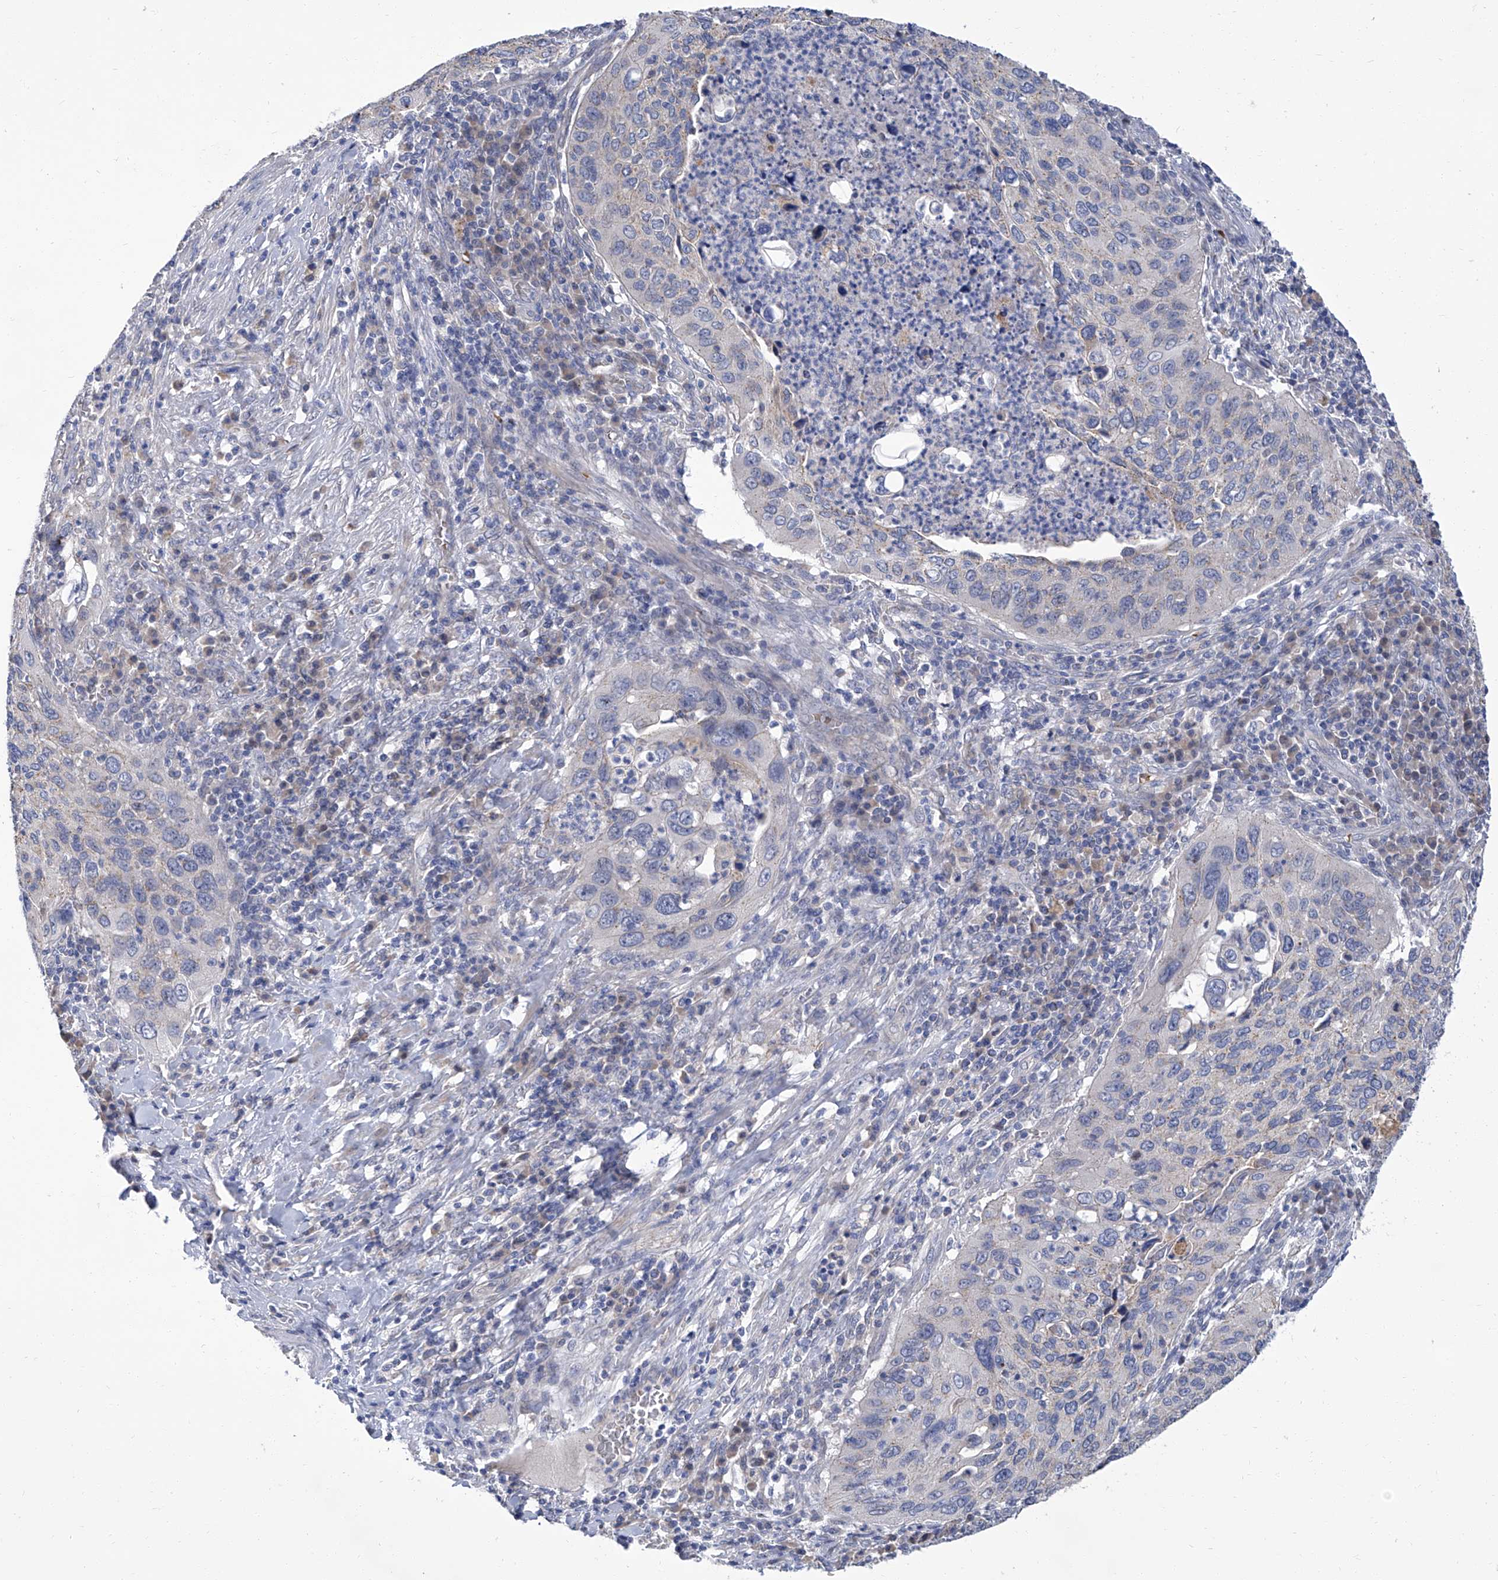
{"staining": {"intensity": "negative", "quantity": "none", "location": "none"}, "tissue": "cervical cancer", "cell_type": "Tumor cells", "image_type": "cancer", "snomed": [{"axis": "morphology", "description": "Squamous cell carcinoma, NOS"}, {"axis": "topography", "description": "Cervix"}], "caption": "A photomicrograph of human cervical cancer is negative for staining in tumor cells.", "gene": "PARD3", "patient": {"sex": "female", "age": 38}}